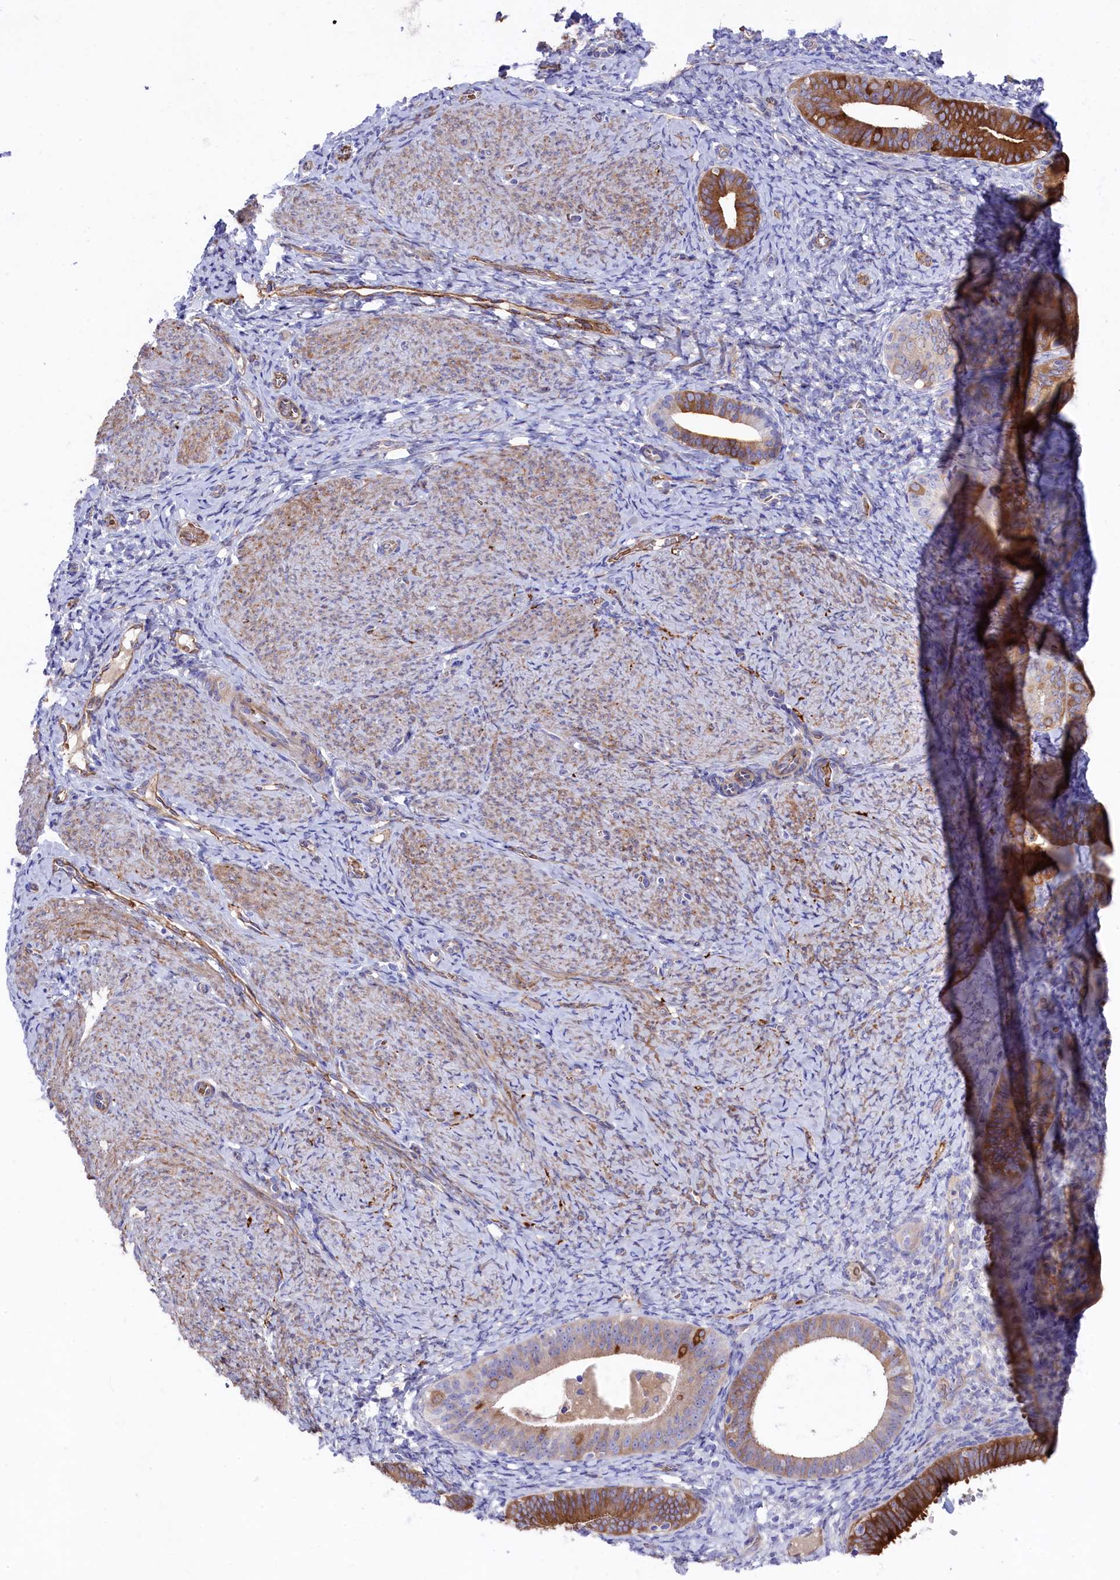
{"staining": {"intensity": "negative", "quantity": "none", "location": "none"}, "tissue": "endometrium", "cell_type": "Cells in endometrial stroma", "image_type": "normal", "snomed": [{"axis": "morphology", "description": "Normal tissue, NOS"}, {"axis": "topography", "description": "Endometrium"}], "caption": "The image exhibits no significant expression in cells in endometrial stroma of endometrium.", "gene": "LHFPL4", "patient": {"sex": "female", "age": 65}}